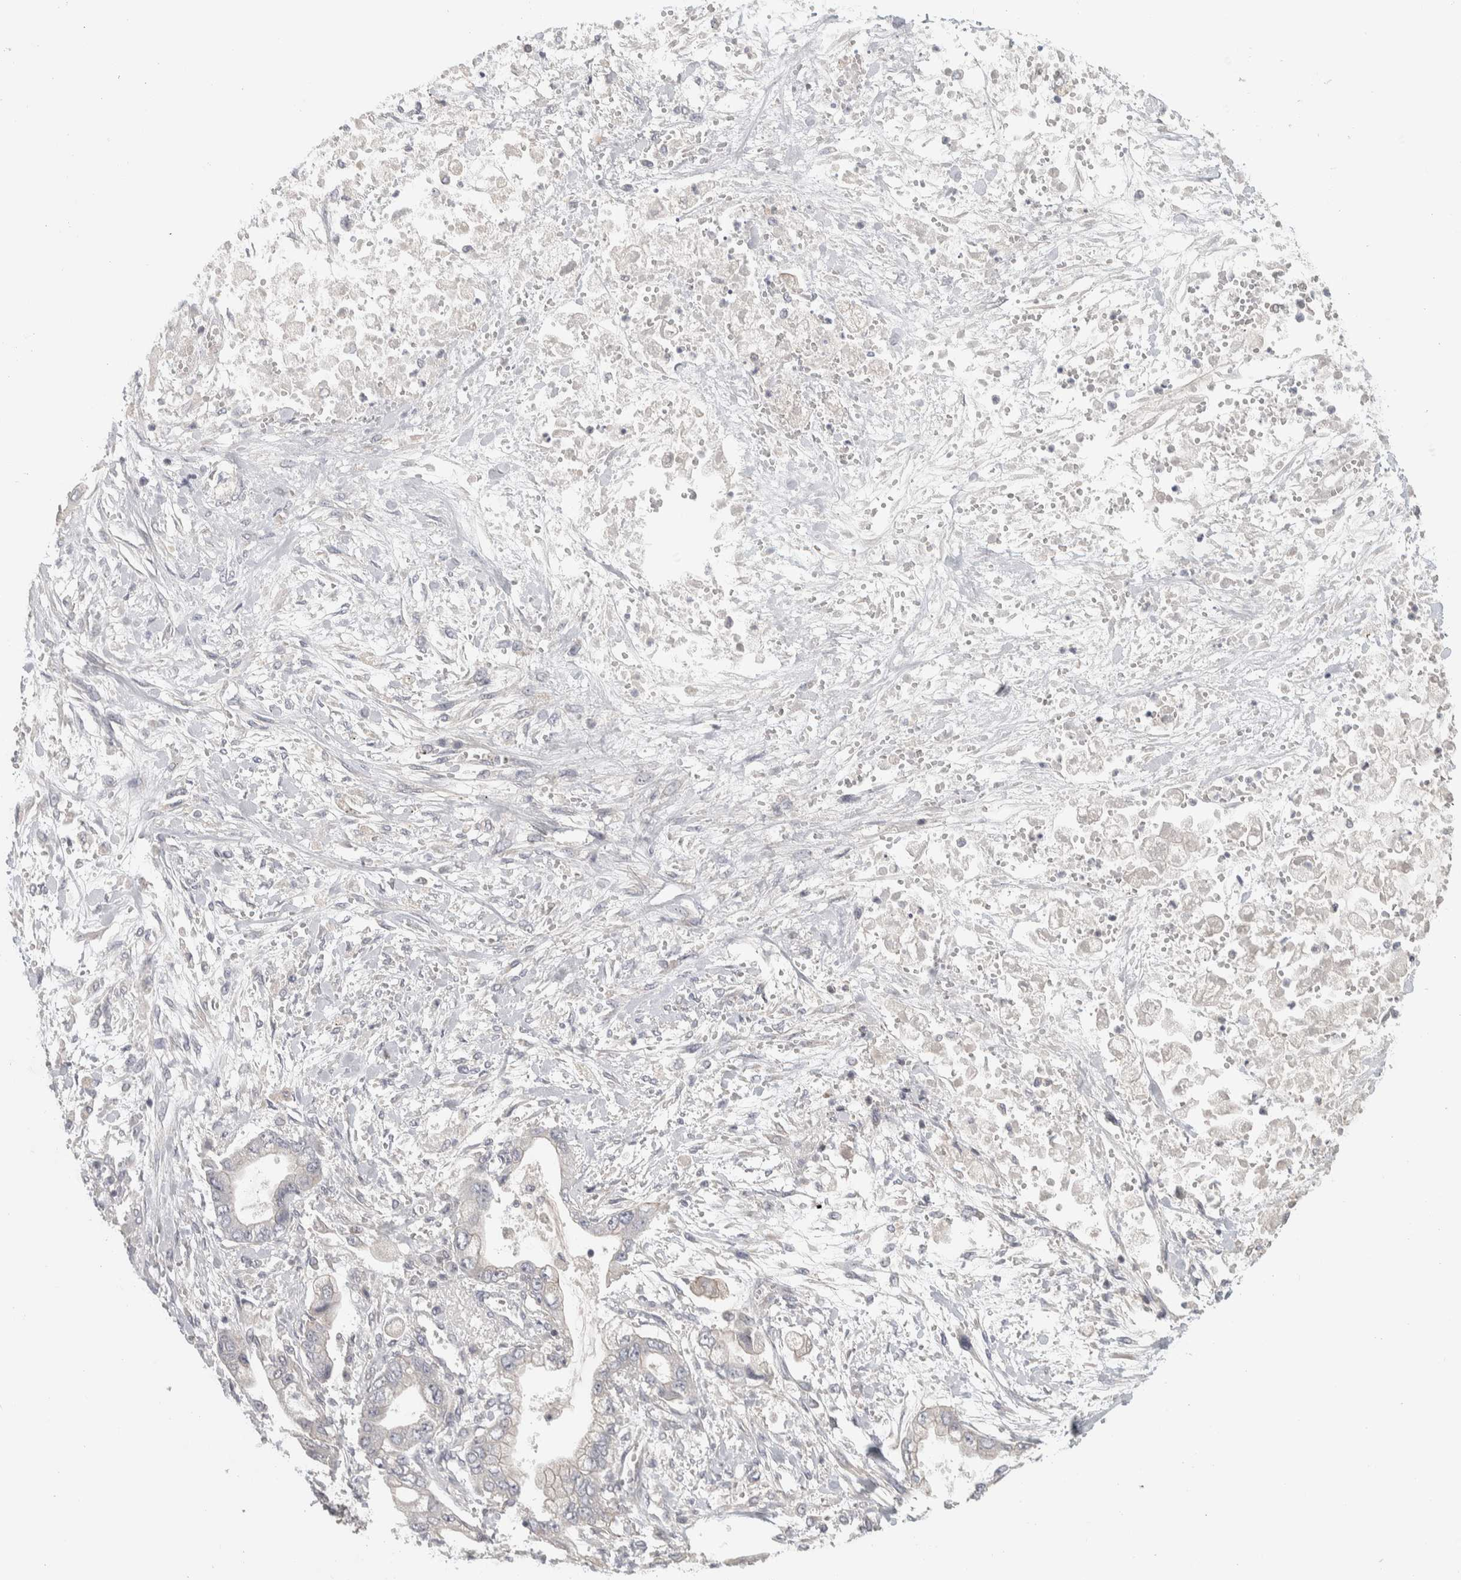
{"staining": {"intensity": "negative", "quantity": "none", "location": "none"}, "tissue": "stomach cancer", "cell_type": "Tumor cells", "image_type": "cancer", "snomed": [{"axis": "morphology", "description": "Normal tissue, NOS"}, {"axis": "morphology", "description": "Adenocarcinoma, NOS"}, {"axis": "topography", "description": "Stomach"}], "caption": "Immunohistochemistry (IHC) of stomach adenocarcinoma reveals no expression in tumor cells.", "gene": "DCXR", "patient": {"sex": "male", "age": 62}}